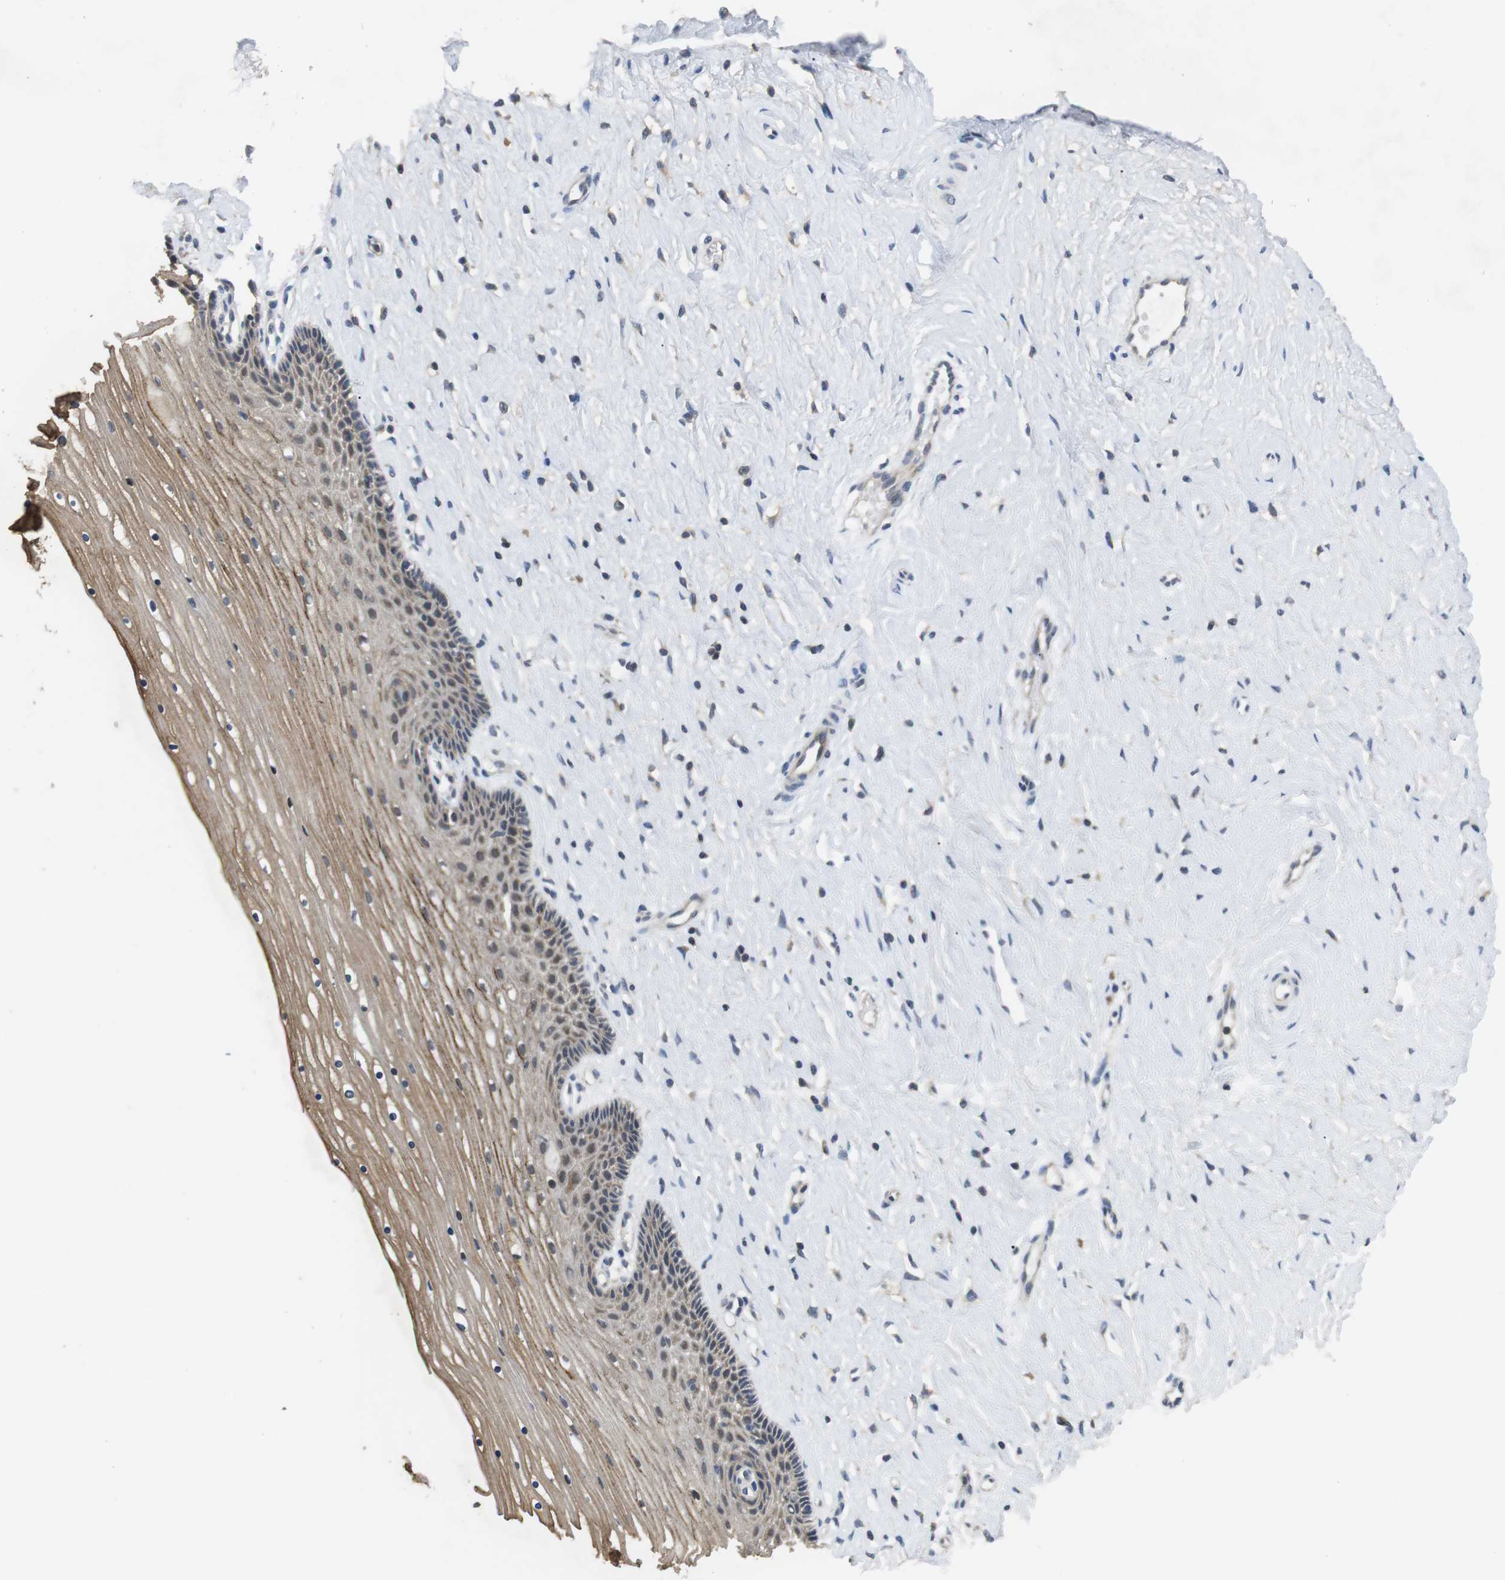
{"staining": {"intensity": "moderate", "quantity": ">75%", "location": "cytoplasmic/membranous"}, "tissue": "cervix", "cell_type": "Glandular cells", "image_type": "normal", "snomed": [{"axis": "morphology", "description": "Normal tissue, NOS"}, {"axis": "topography", "description": "Cervix"}], "caption": "Cervix stained with IHC exhibits moderate cytoplasmic/membranous staining in approximately >75% of glandular cells. The staining is performed using DAB (3,3'-diaminobenzidine) brown chromogen to label protein expression. The nuclei are counter-stained blue using hematoxylin.", "gene": "ADGRL3", "patient": {"sex": "female", "age": 39}}